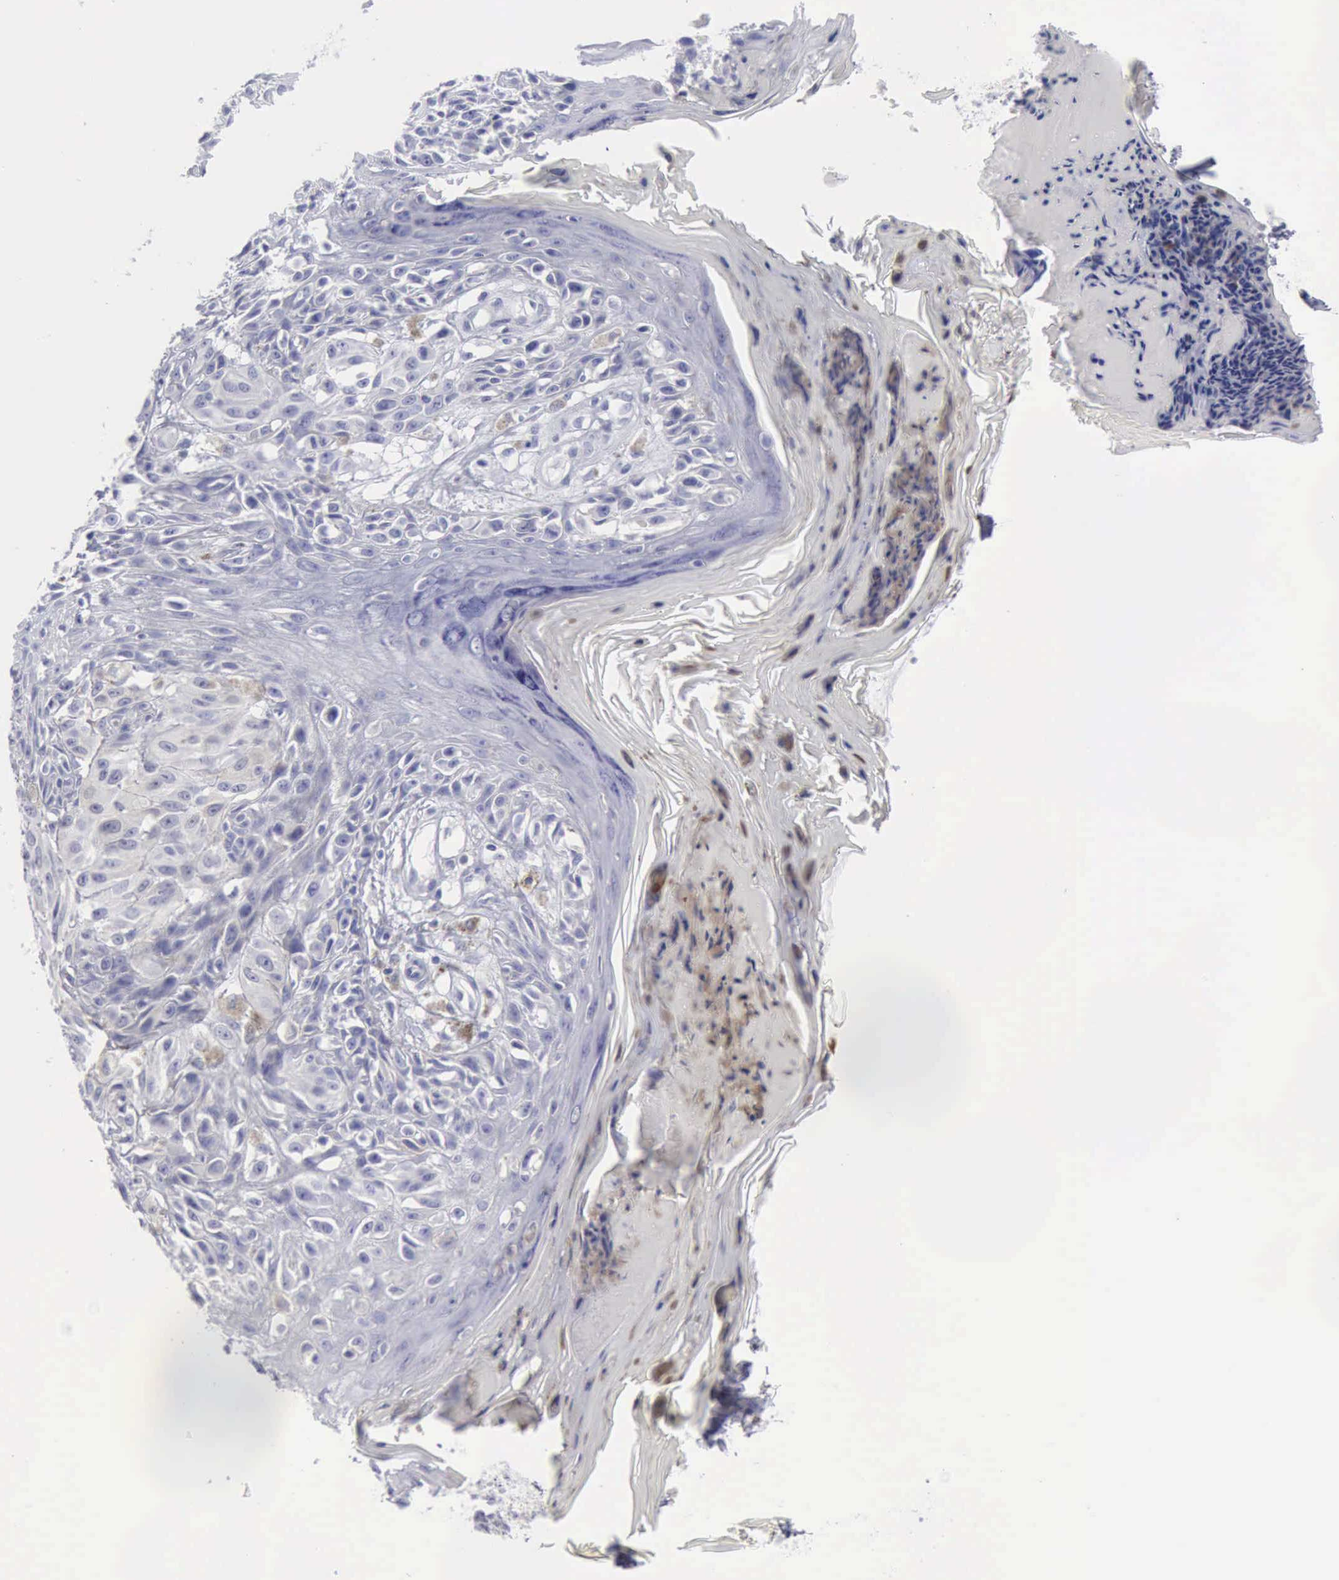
{"staining": {"intensity": "negative", "quantity": "none", "location": "none"}, "tissue": "melanoma", "cell_type": "Tumor cells", "image_type": "cancer", "snomed": [{"axis": "morphology", "description": "Malignant melanoma, NOS"}, {"axis": "topography", "description": "Skin"}], "caption": "IHC photomicrograph of neoplastic tissue: malignant melanoma stained with DAB exhibits no significant protein positivity in tumor cells. (DAB (3,3'-diaminobenzidine) immunohistochemistry (IHC) visualized using brightfield microscopy, high magnification).", "gene": "NCAM1", "patient": {"sex": "female", "age": 77}}